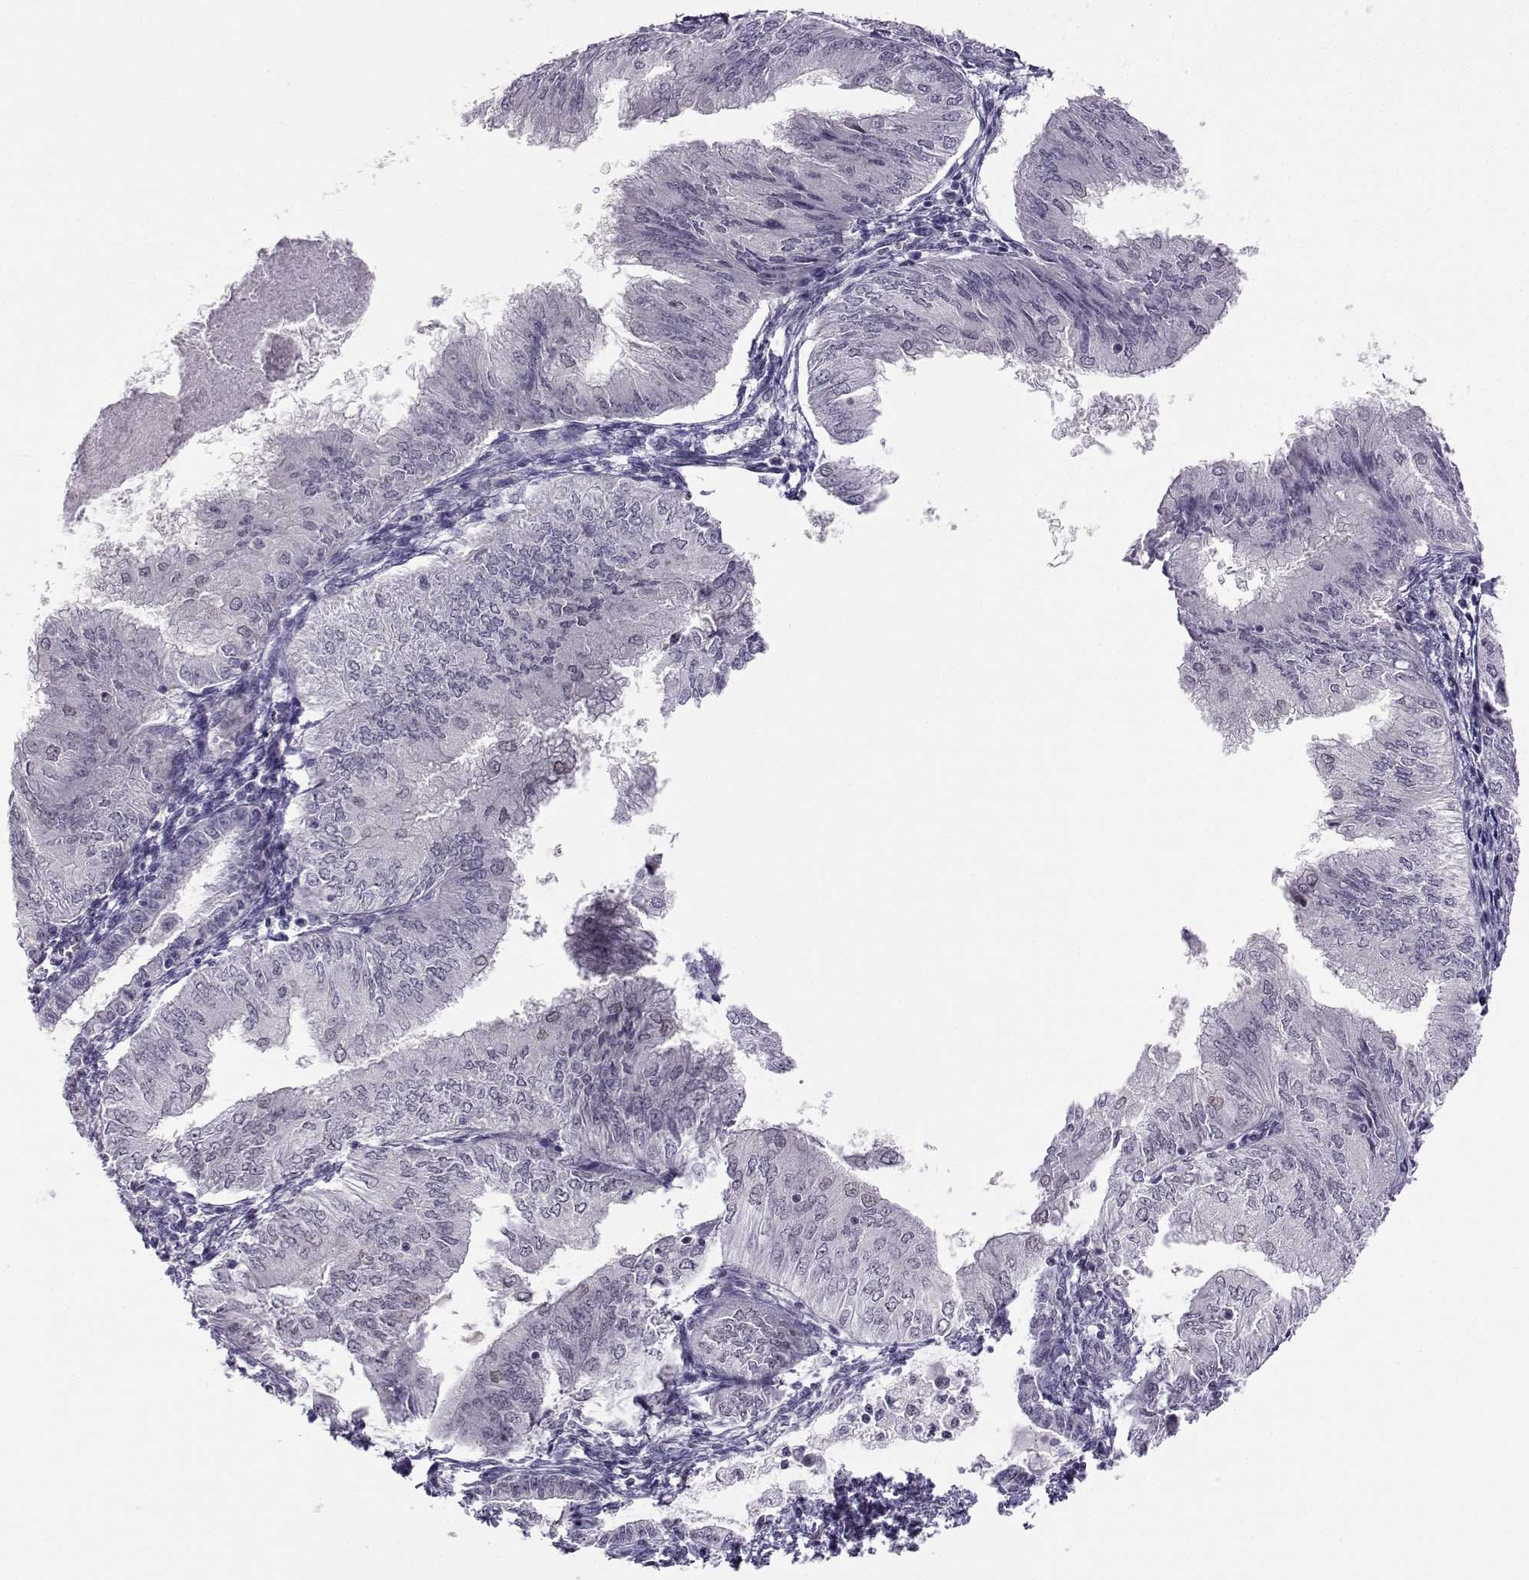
{"staining": {"intensity": "negative", "quantity": "none", "location": "none"}, "tissue": "endometrial cancer", "cell_type": "Tumor cells", "image_type": "cancer", "snomed": [{"axis": "morphology", "description": "Adenocarcinoma, NOS"}, {"axis": "topography", "description": "Endometrium"}], "caption": "IHC photomicrograph of endometrial cancer stained for a protein (brown), which exhibits no positivity in tumor cells.", "gene": "MED26", "patient": {"sex": "female", "age": 53}}